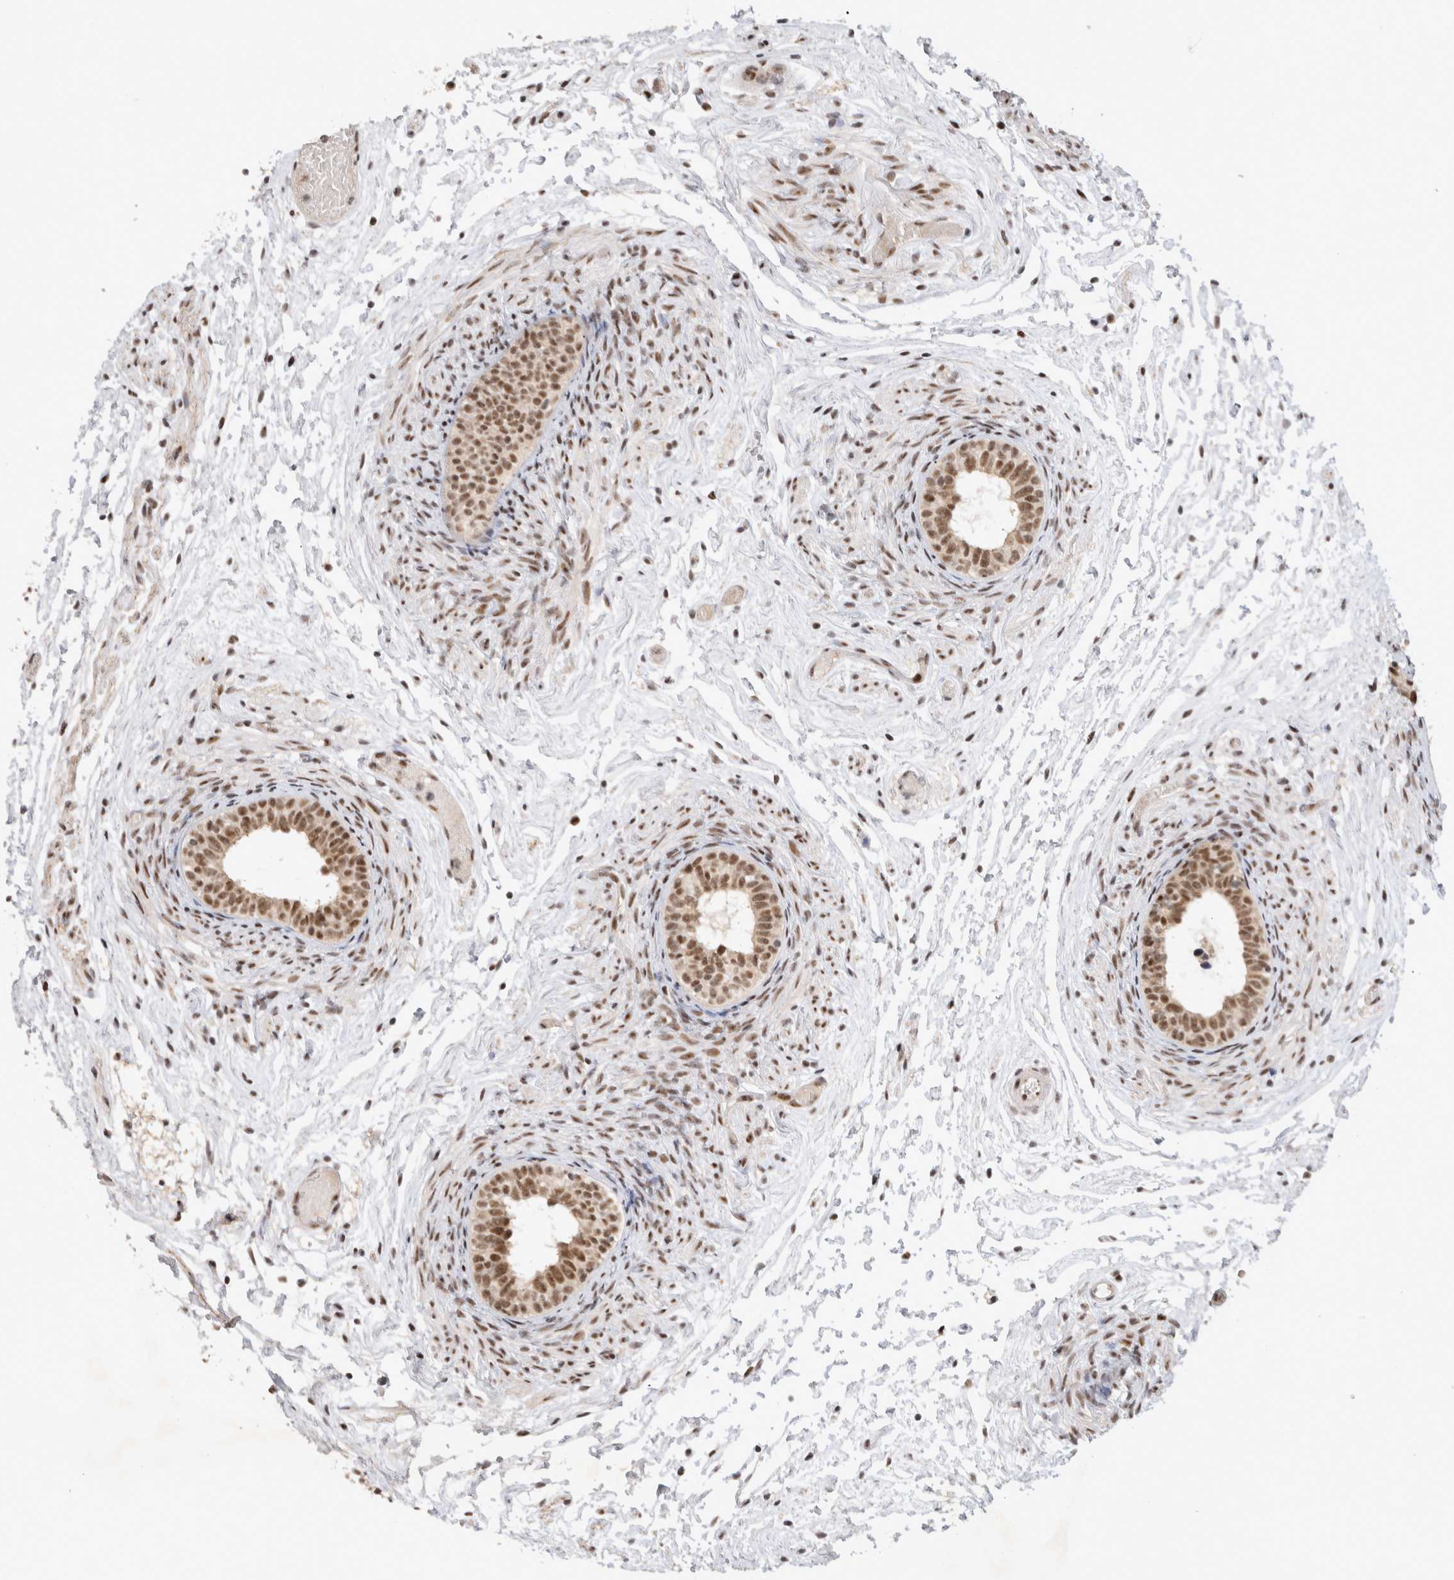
{"staining": {"intensity": "moderate", "quantity": ">75%", "location": "nuclear"}, "tissue": "epididymis", "cell_type": "Glandular cells", "image_type": "normal", "snomed": [{"axis": "morphology", "description": "Normal tissue, NOS"}, {"axis": "topography", "description": "Epididymis"}], "caption": "A histopathology image of epididymis stained for a protein shows moderate nuclear brown staining in glandular cells.", "gene": "HESX1", "patient": {"sex": "male", "age": 5}}